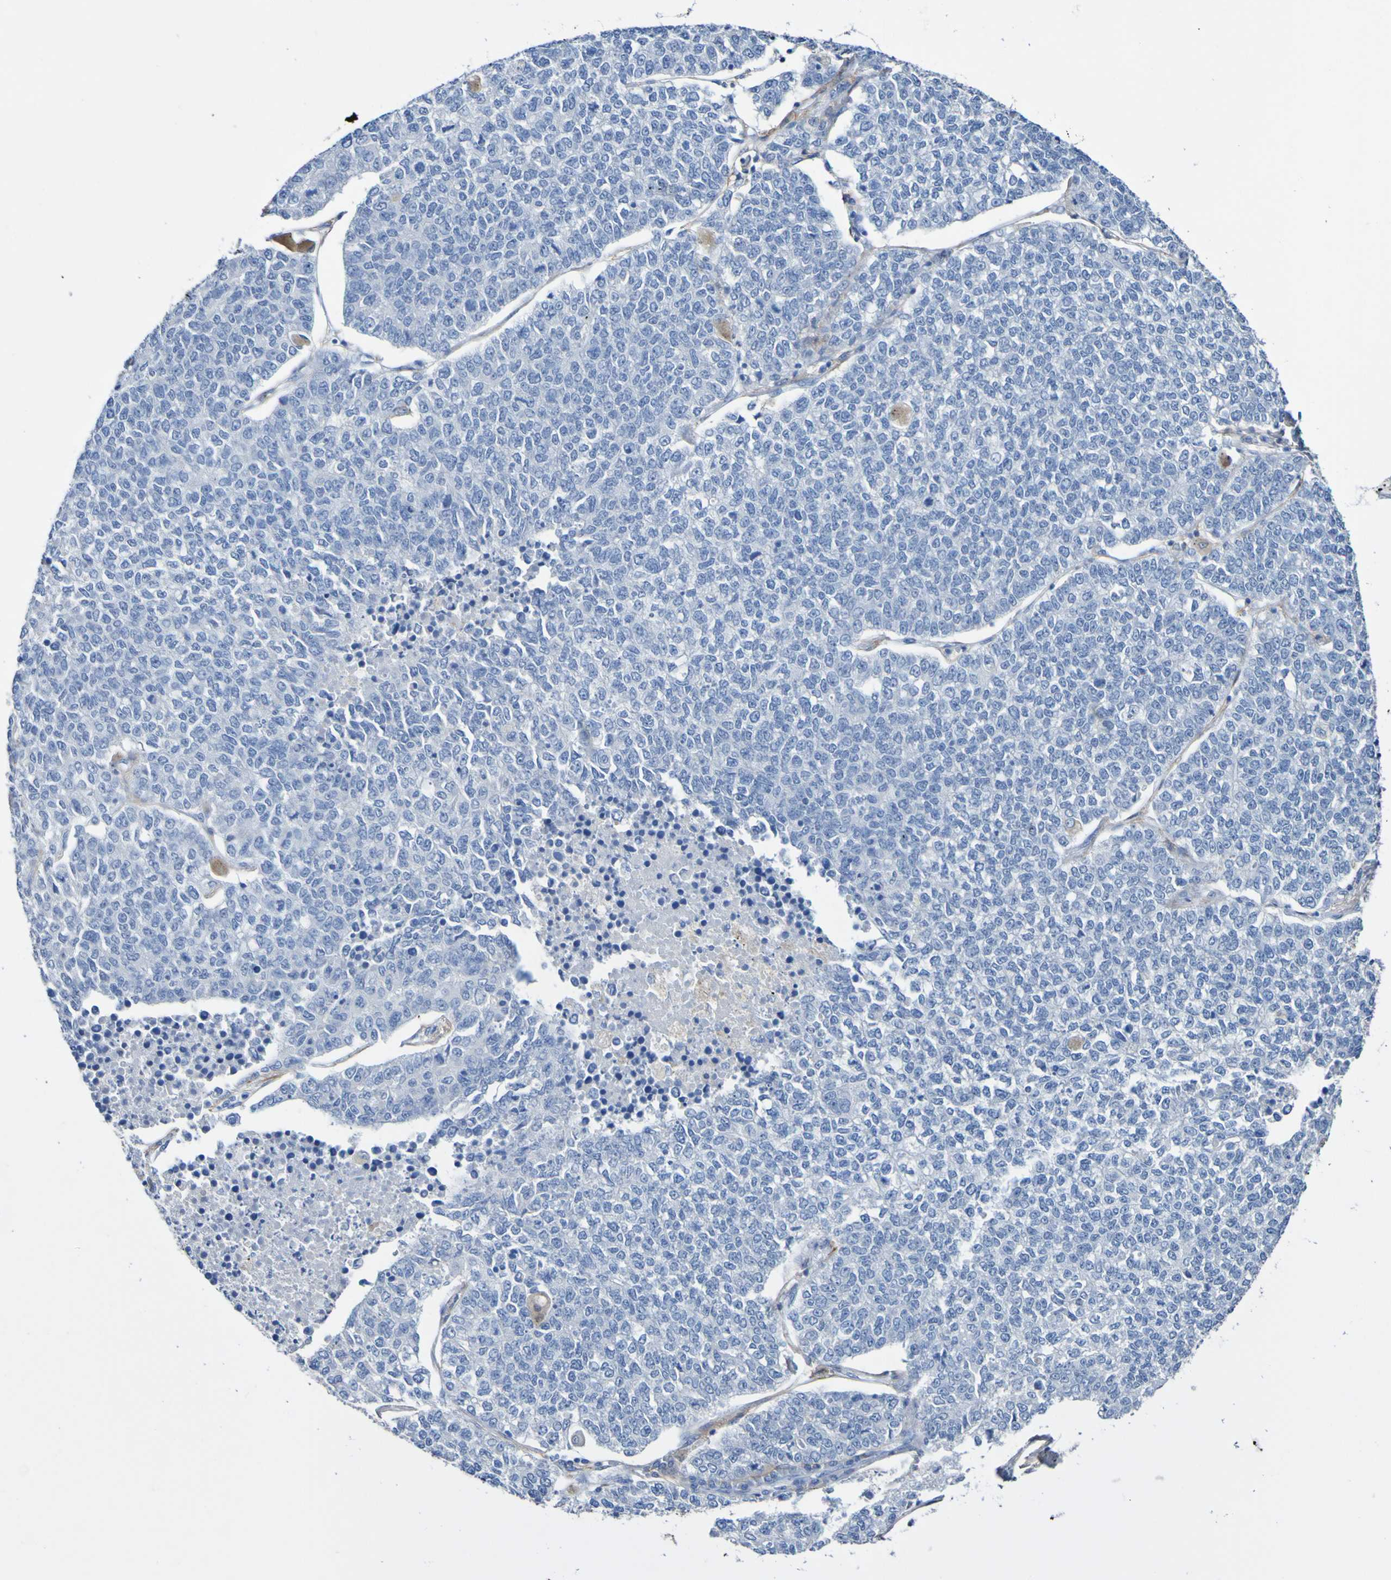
{"staining": {"intensity": "negative", "quantity": "none", "location": "none"}, "tissue": "lung cancer", "cell_type": "Tumor cells", "image_type": "cancer", "snomed": [{"axis": "morphology", "description": "Adenocarcinoma, NOS"}, {"axis": "topography", "description": "Lung"}], "caption": "Immunohistochemistry of human lung cancer displays no expression in tumor cells. The staining is performed using DAB brown chromogen with nuclei counter-stained in using hematoxylin.", "gene": "SGCB", "patient": {"sex": "male", "age": 49}}